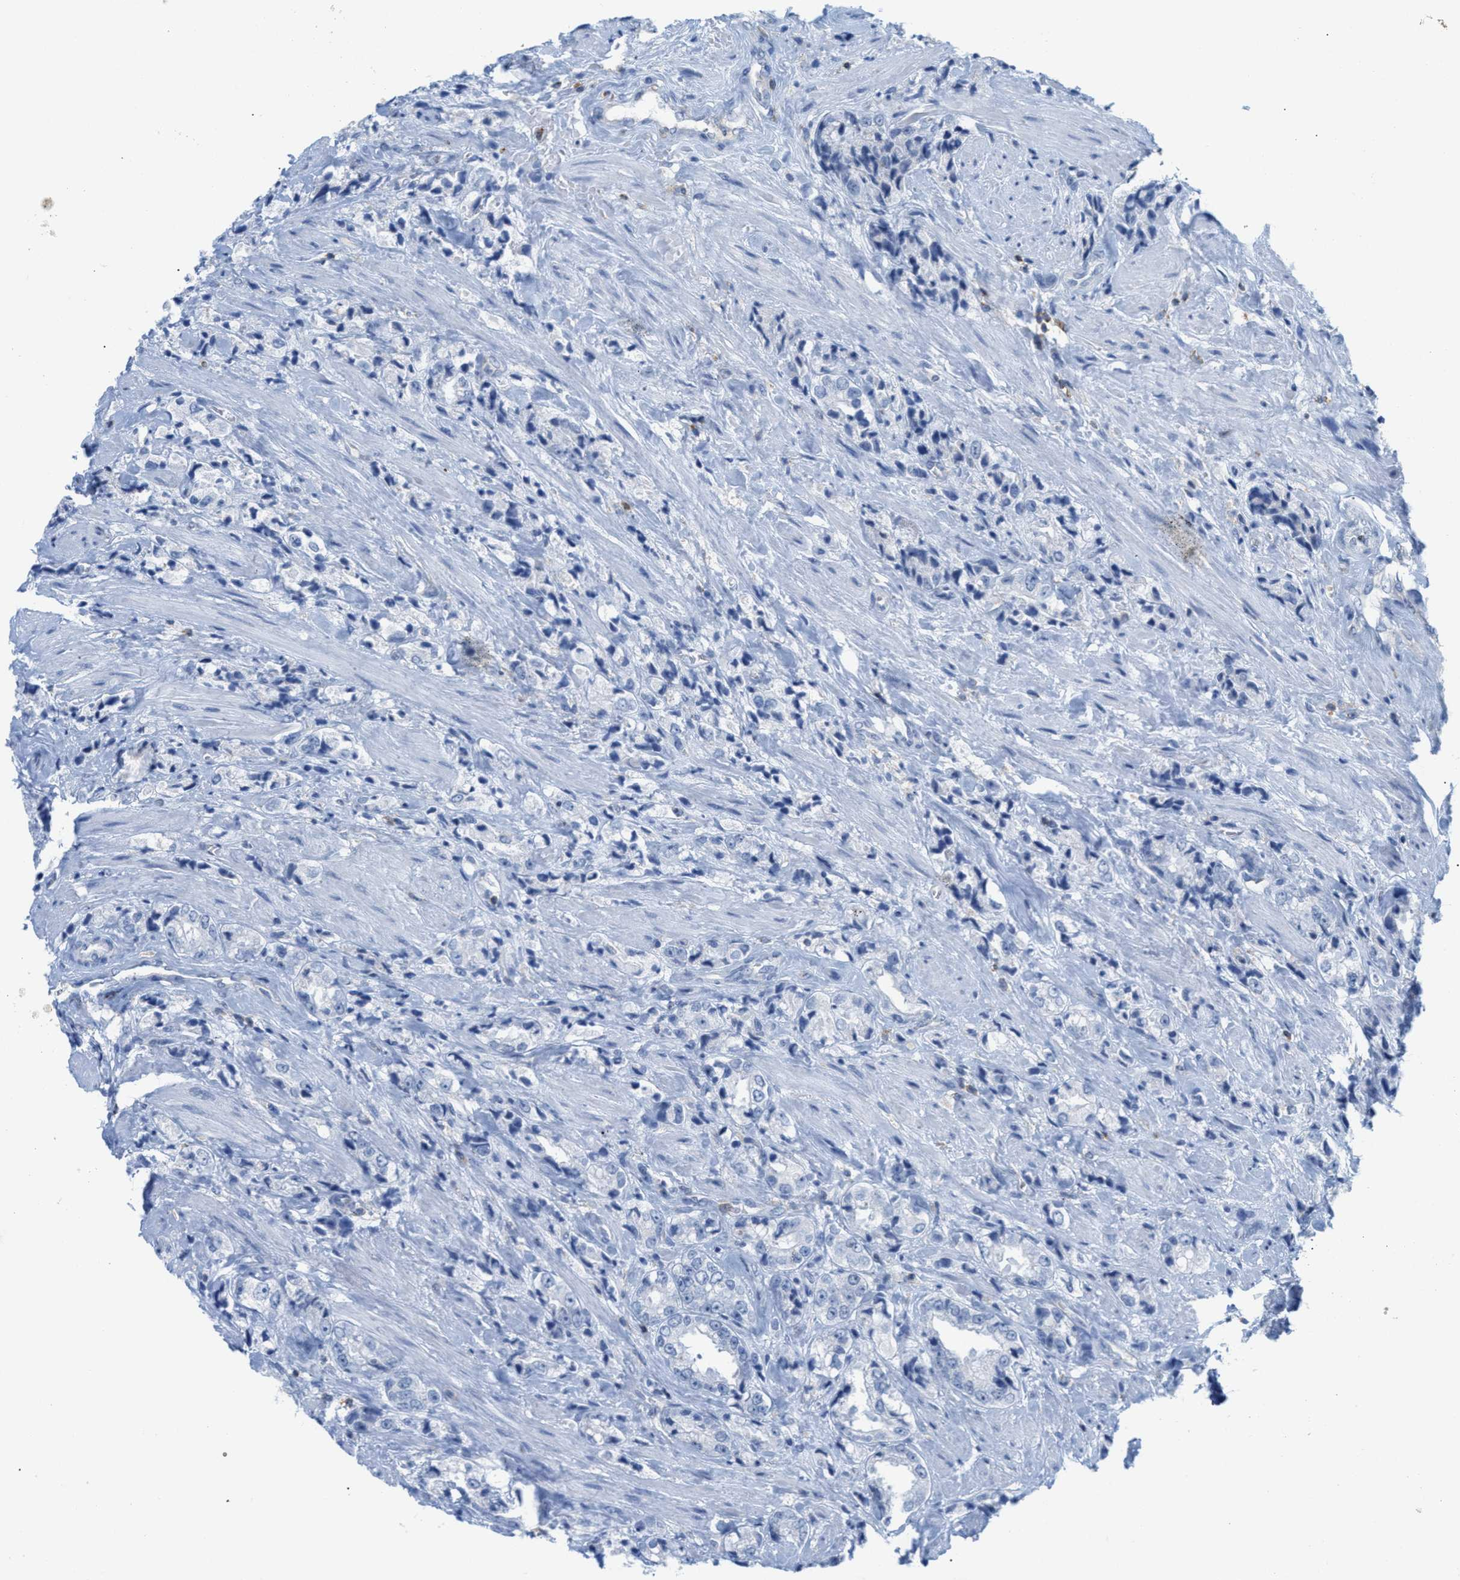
{"staining": {"intensity": "negative", "quantity": "none", "location": "none"}, "tissue": "prostate cancer", "cell_type": "Tumor cells", "image_type": "cancer", "snomed": [{"axis": "morphology", "description": "Adenocarcinoma, High grade"}, {"axis": "topography", "description": "Prostate"}], "caption": "Immunohistochemical staining of prostate cancer (high-grade adenocarcinoma) displays no significant expression in tumor cells.", "gene": "IL16", "patient": {"sex": "male", "age": 61}}